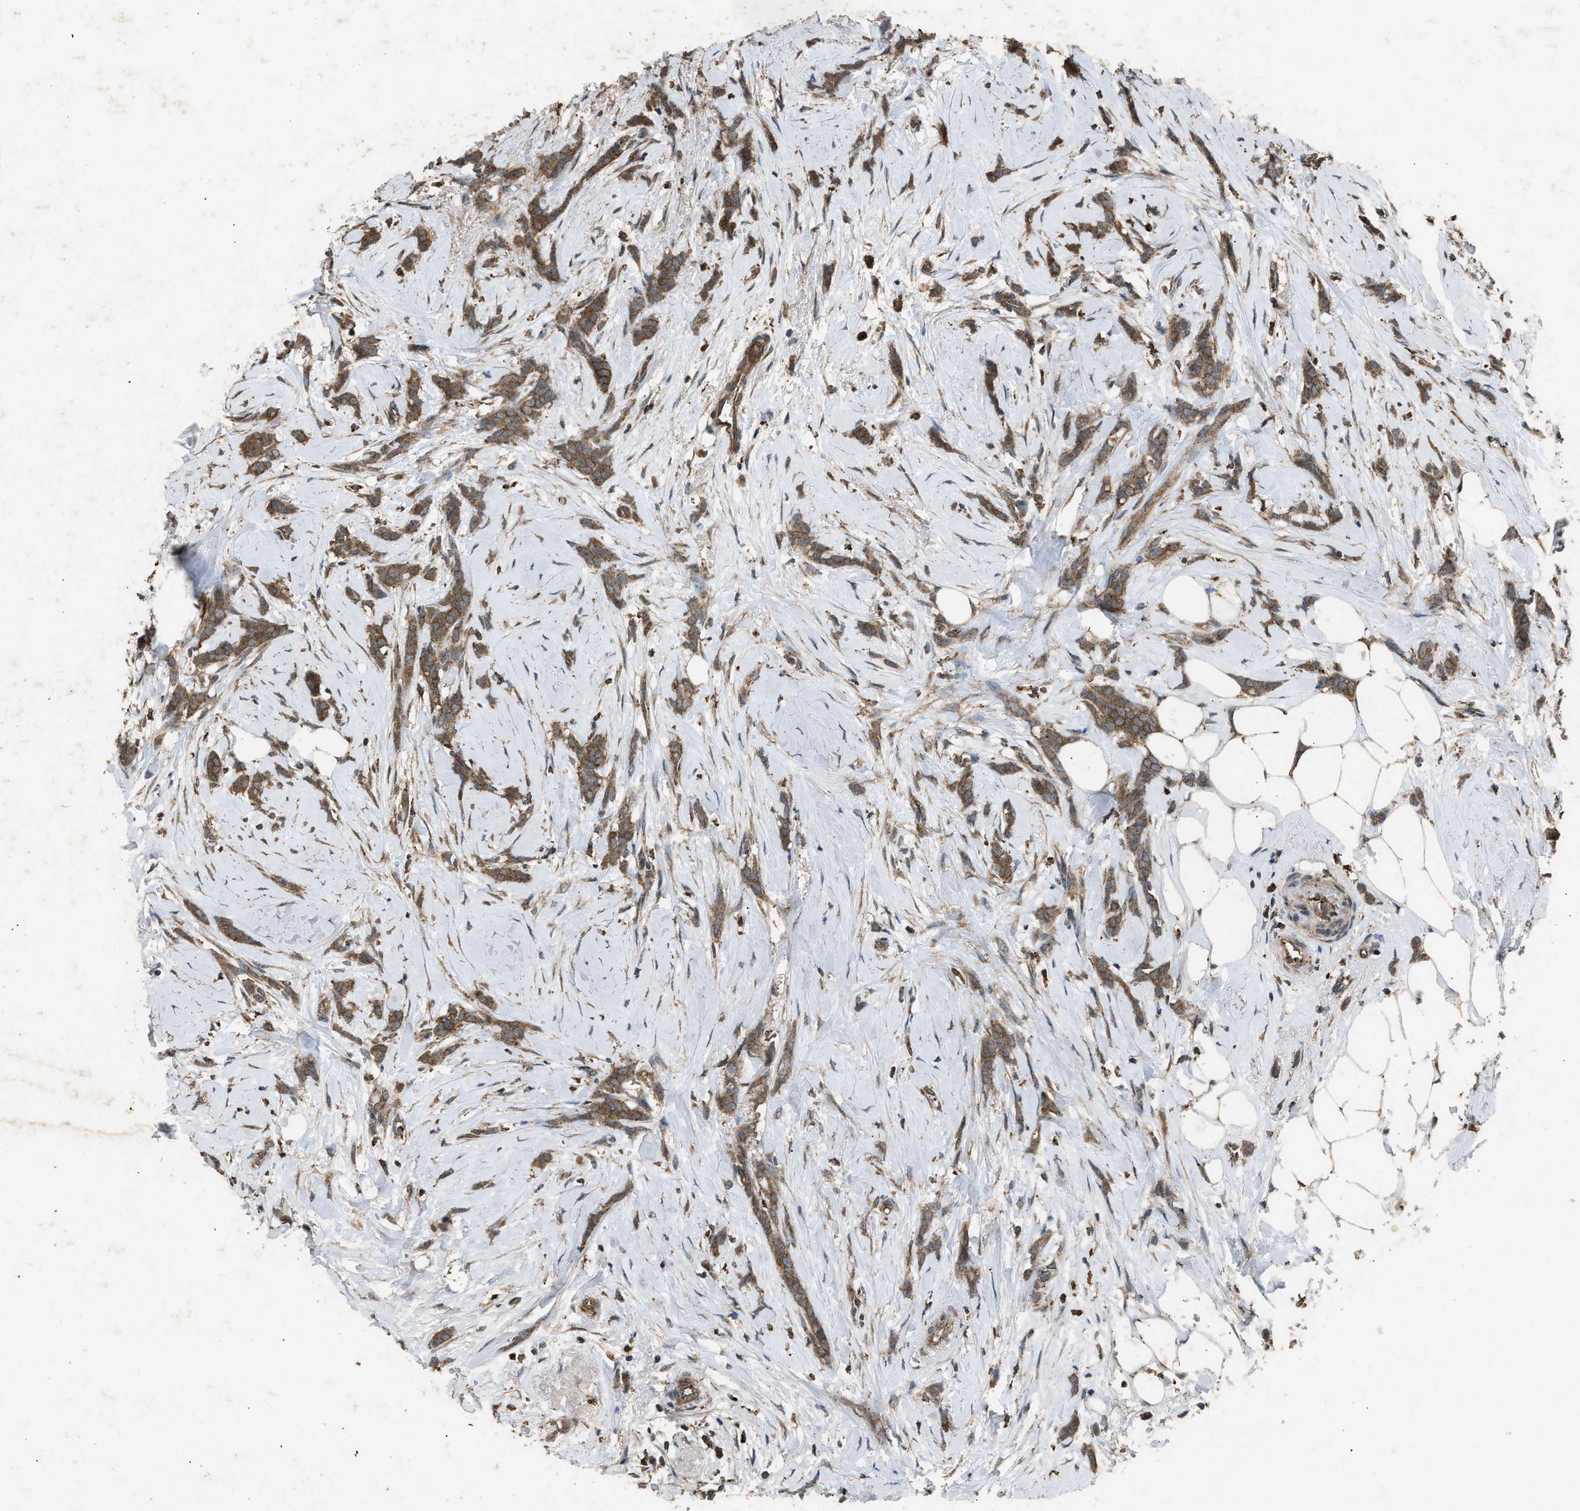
{"staining": {"intensity": "moderate", "quantity": ">75%", "location": "cytoplasmic/membranous"}, "tissue": "breast cancer", "cell_type": "Tumor cells", "image_type": "cancer", "snomed": [{"axis": "morphology", "description": "Lobular carcinoma, in situ"}, {"axis": "morphology", "description": "Lobular carcinoma"}, {"axis": "topography", "description": "Breast"}], "caption": "Immunohistochemistry (IHC) of human breast lobular carcinoma in situ exhibits medium levels of moderate cytoplasmic/membranous staining in about >75% of tumor cells.", "gene": "PSMD1", "patient": {"sex": "female", "age": 41}}